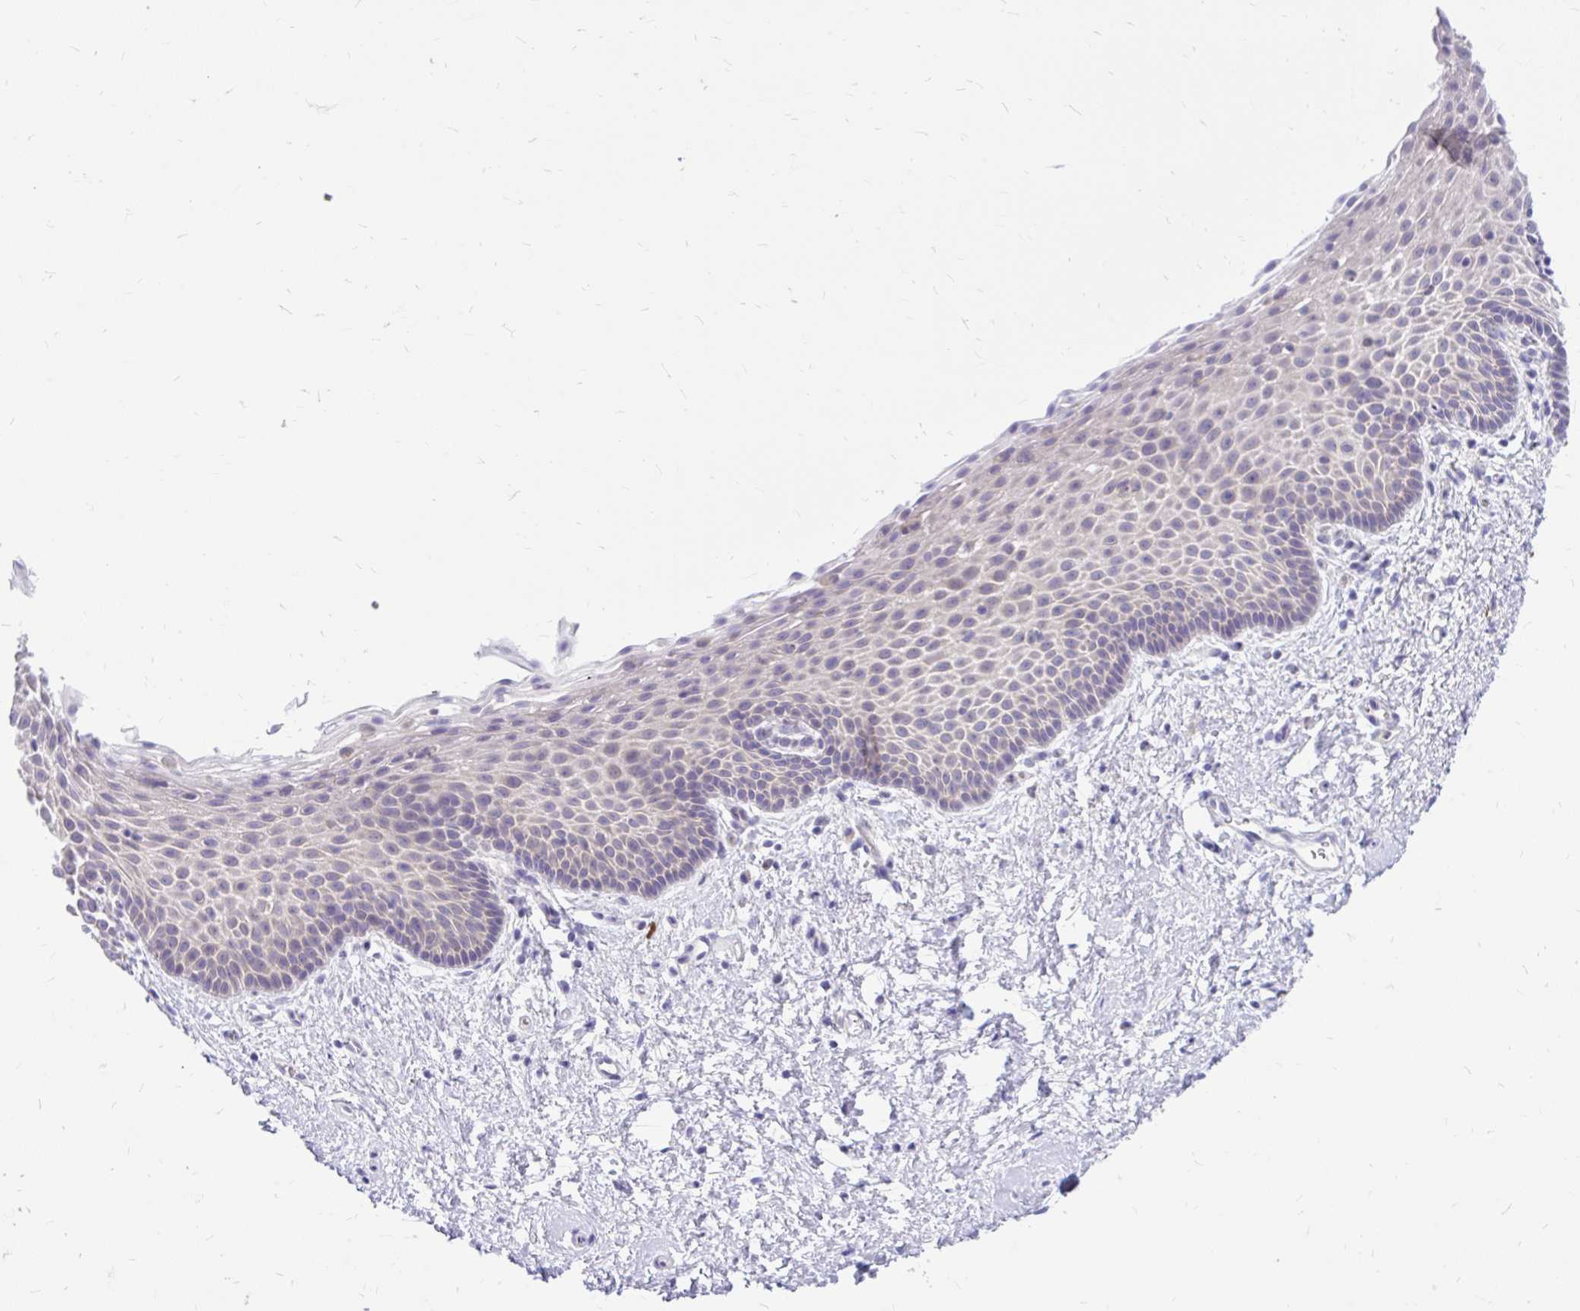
{"staining": {"intensity": "negative", "quantity": "none", "location": "none"}, "tissue": "vagina", "cell_type": "Squamous epithelial cells", "image_type": "normal", "snomed": [{"axis": "morphology", "description": "Normal tissue, NOS"}, {"axis": "topography", "description": "Vagina"}], "caption": "IHC image of unremarkable human vagina stained for a protein (brown), which shows no expression in squamous epithelial cells. The staining is performed using DAB (3,3'-diaminobenzidine) brown chromogen with nuclei counter-stained in using hematoxylin.", "gene": "MAP1LC3A", "patient": {"sex": "female", "age": 61}}